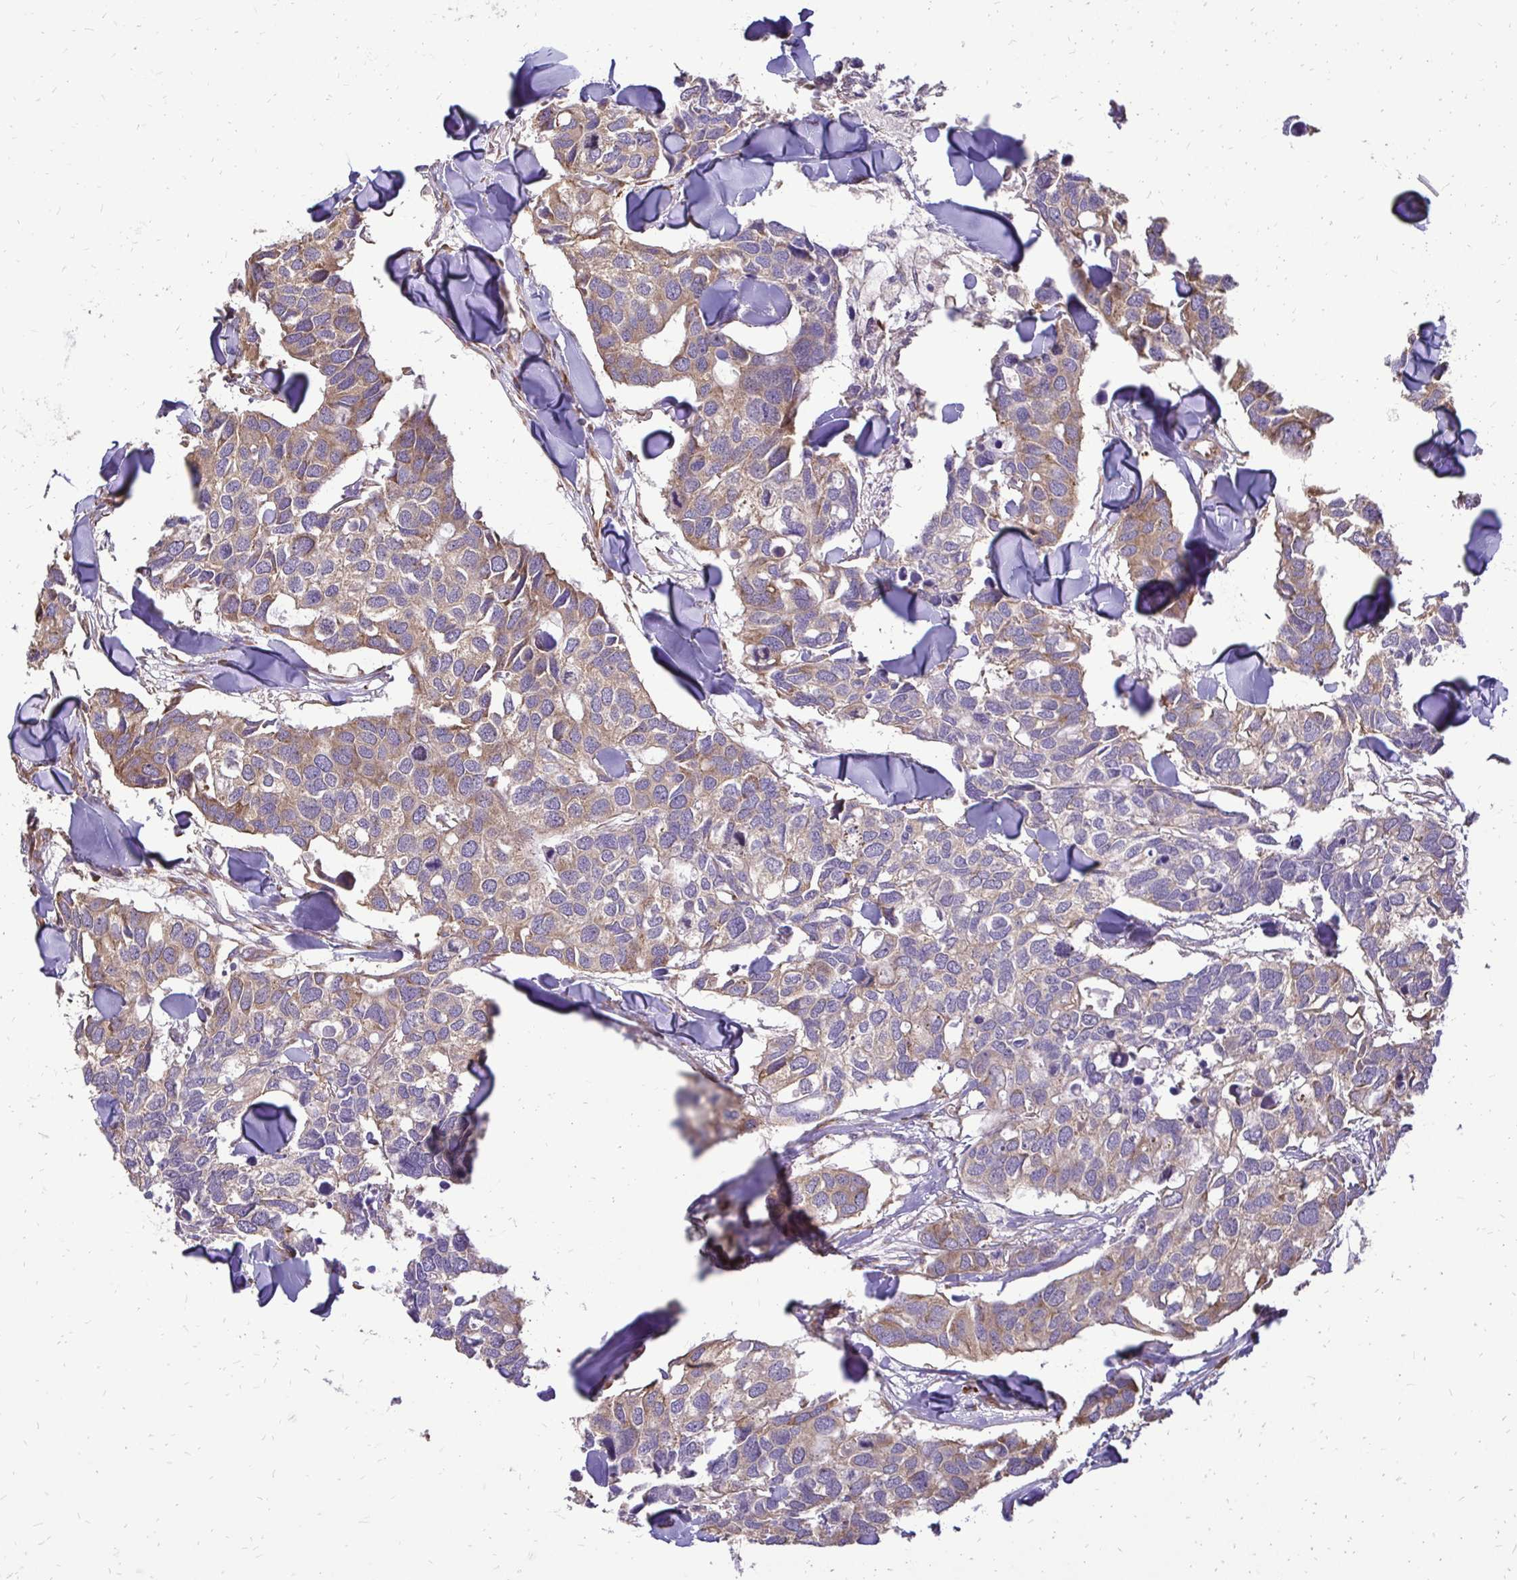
{"staining": {"intensity": "moderate", "quantity": "25%-75%", "location": "cytoplasmic/membranous"}, "tissue": "breast cancer", "cell_type": "Tumor cells", "image_type": "cancer", "snomed": [{"axis": "morphology", "description": "Duct carcinoma"}, {"axis": "topography", "description": "Breast"}], "caption": "Protein expression analysis of intraductal carcinoma (breast) demonstrates moderate cytoplasmic/membranous staining in approximately 25%-75% of tumor cells. (Stains: DAB (3,3'-diaminobenzidine) in brown, nuclei in blue, Microscopy: brightfield microscopy at high magnification).", "gene": "RPS3", "patient": {"sex": "female", "age": 83}}